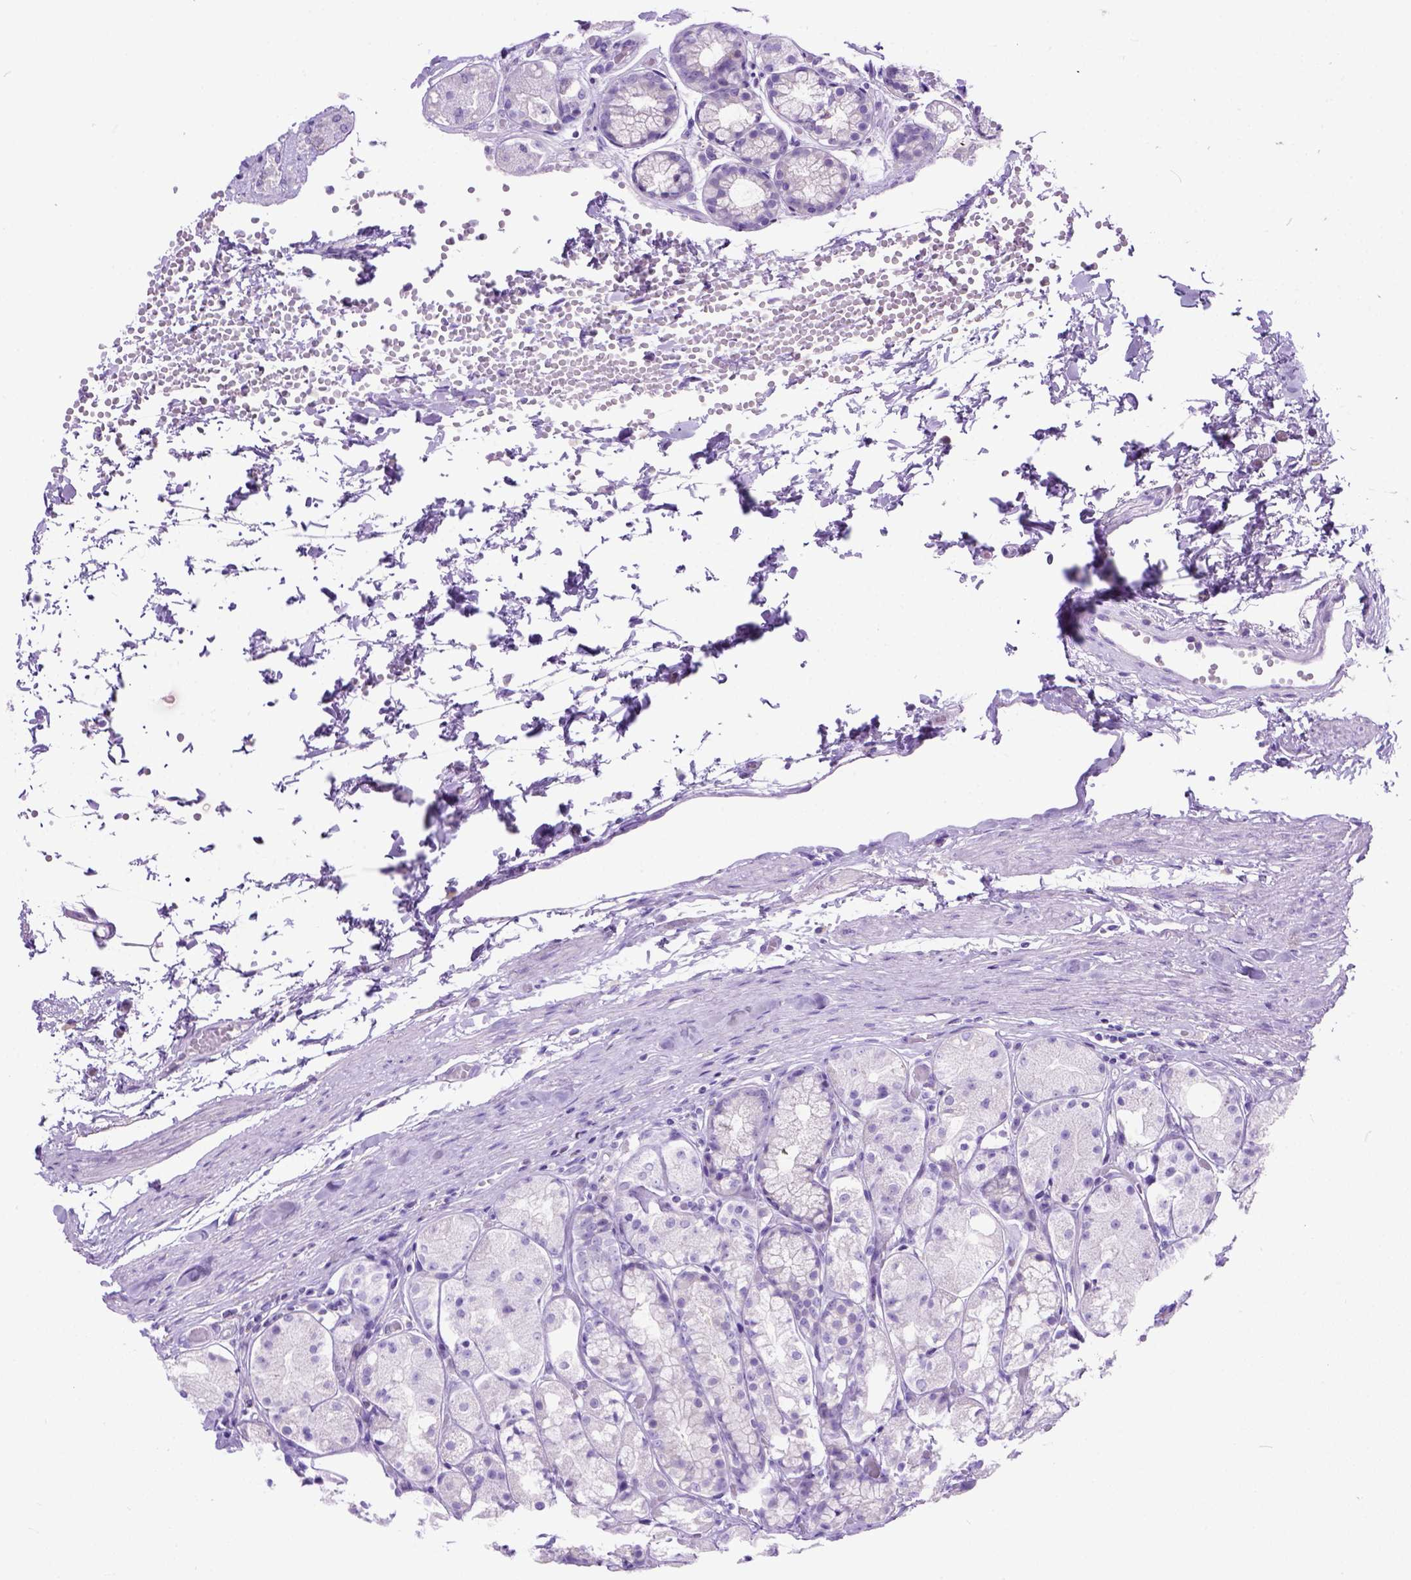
{"staining": {"intensity": "negative", "quantity": "none", "location": "none"}, "tissue": "stomach", "cell_type": "Glandular cells", "image_type": "normal", "snomed": [{"axis": "morphology", "description": "Normal tissue, NOS"}, {"axis": "topography", "description": "Stomach"}], "caption": "This is a image of immunohistochemistry staining of unremarkable stomach, which shows no expression in glandular cells.", "gene": "ODAD3", "patient": {"sex": "male", "age": 70}}